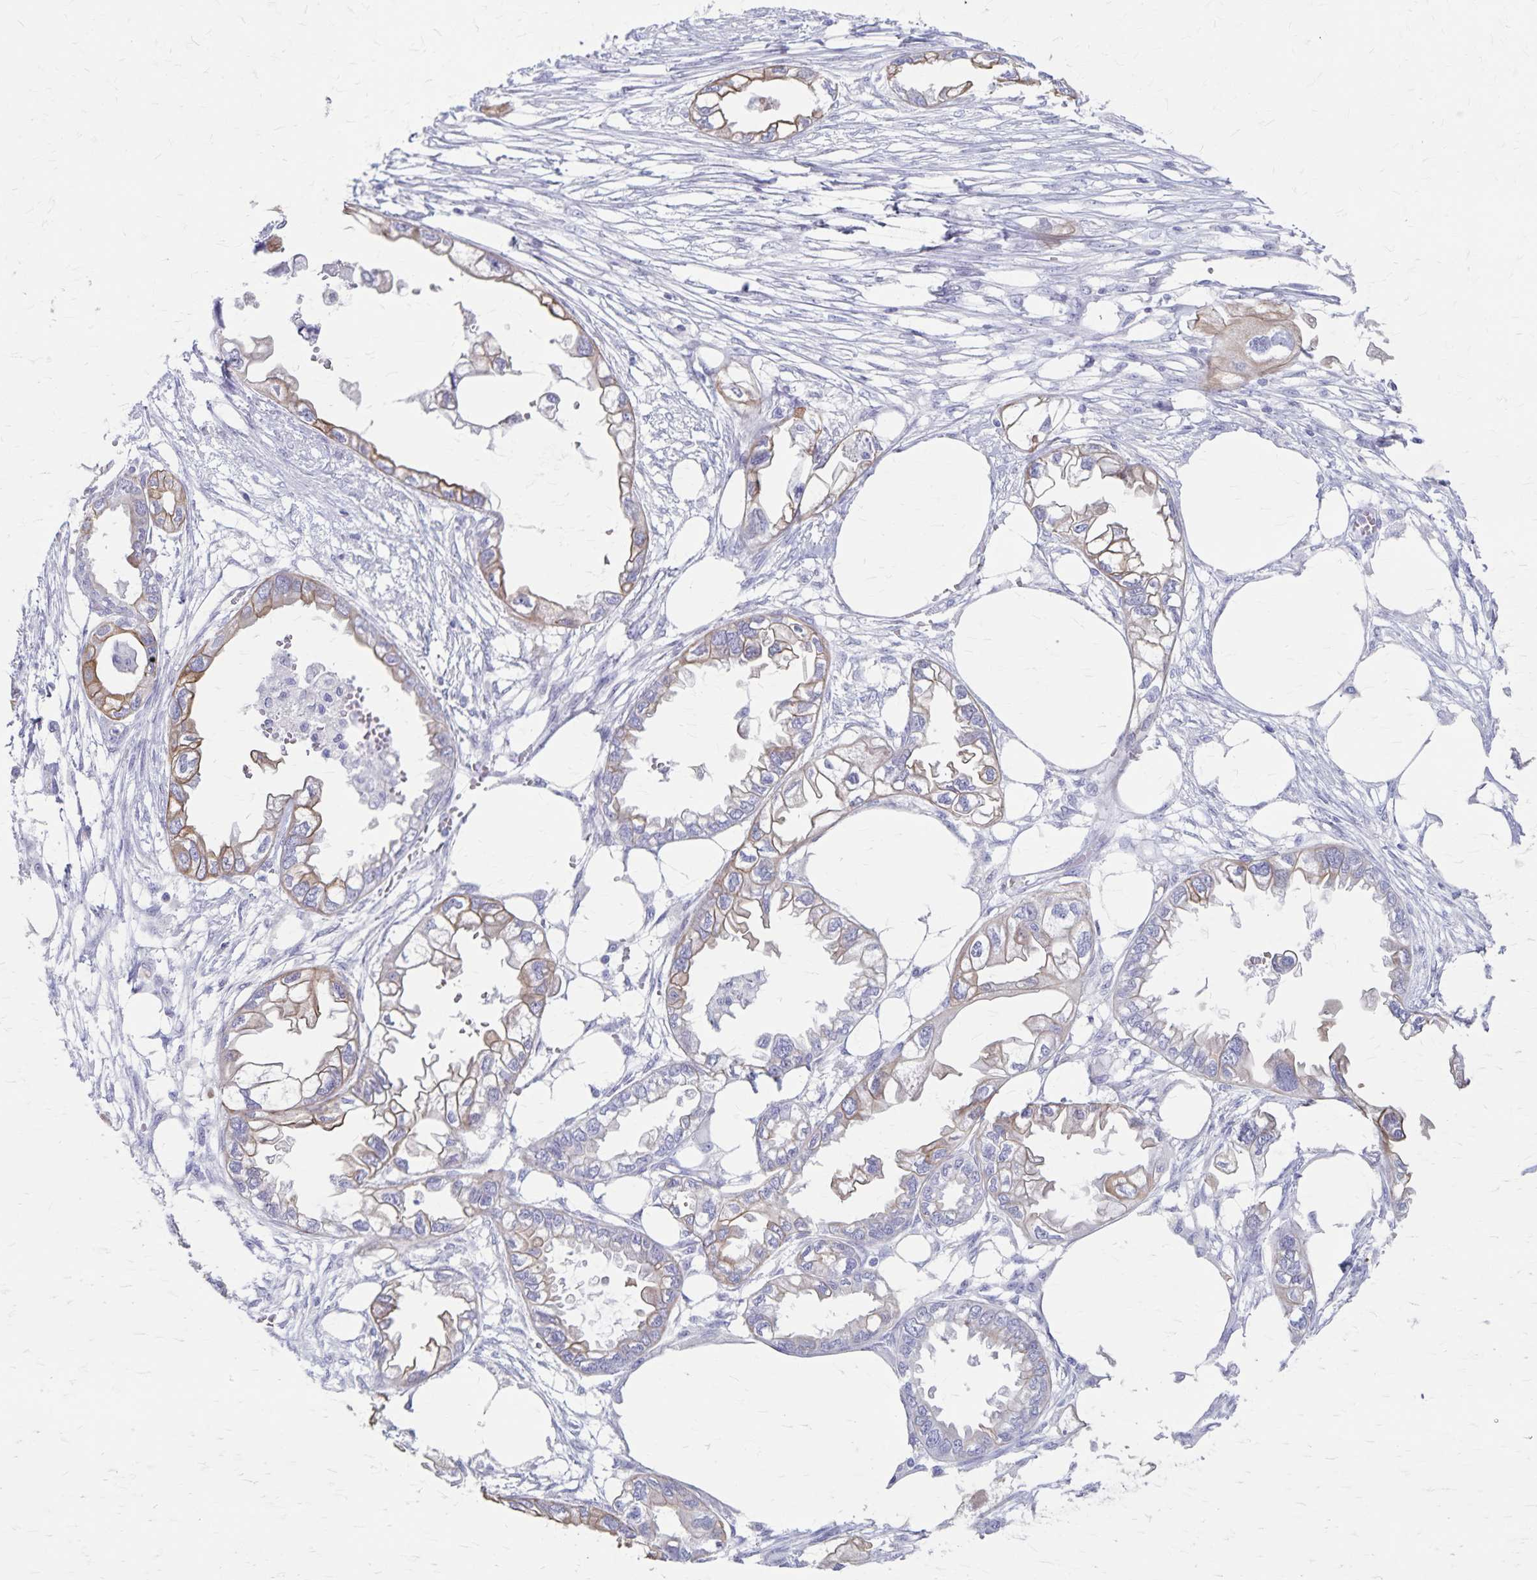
{"staining": {"intensity": "weak", "quantity": "25%-75%", "location": "cytoplasmic/membranous"}, "tissue": "endometrial cancer", "cell_type": "Tumor cells", "image_type": "cancer", "snomed": [{"axis": "morphology", "description": "Adenocarcinoma, NOS"}, {"axis": "morphology", "description": "Adenocarcinoma, metastatic, NOS"}, {"axis": "topography", "description": "Adipose tissue"}, {"axis": "topography", "description": "Endometrium"}], "caption": "Endometrial adenocarcinoma was stained to show a protein in brown. There is low levels of weak cytoplasmic/membranous staining in approximately 25%-75% of tumor cells.", "gene": "GPBAR1", "patient": {"sex": "female", "age": 67}}